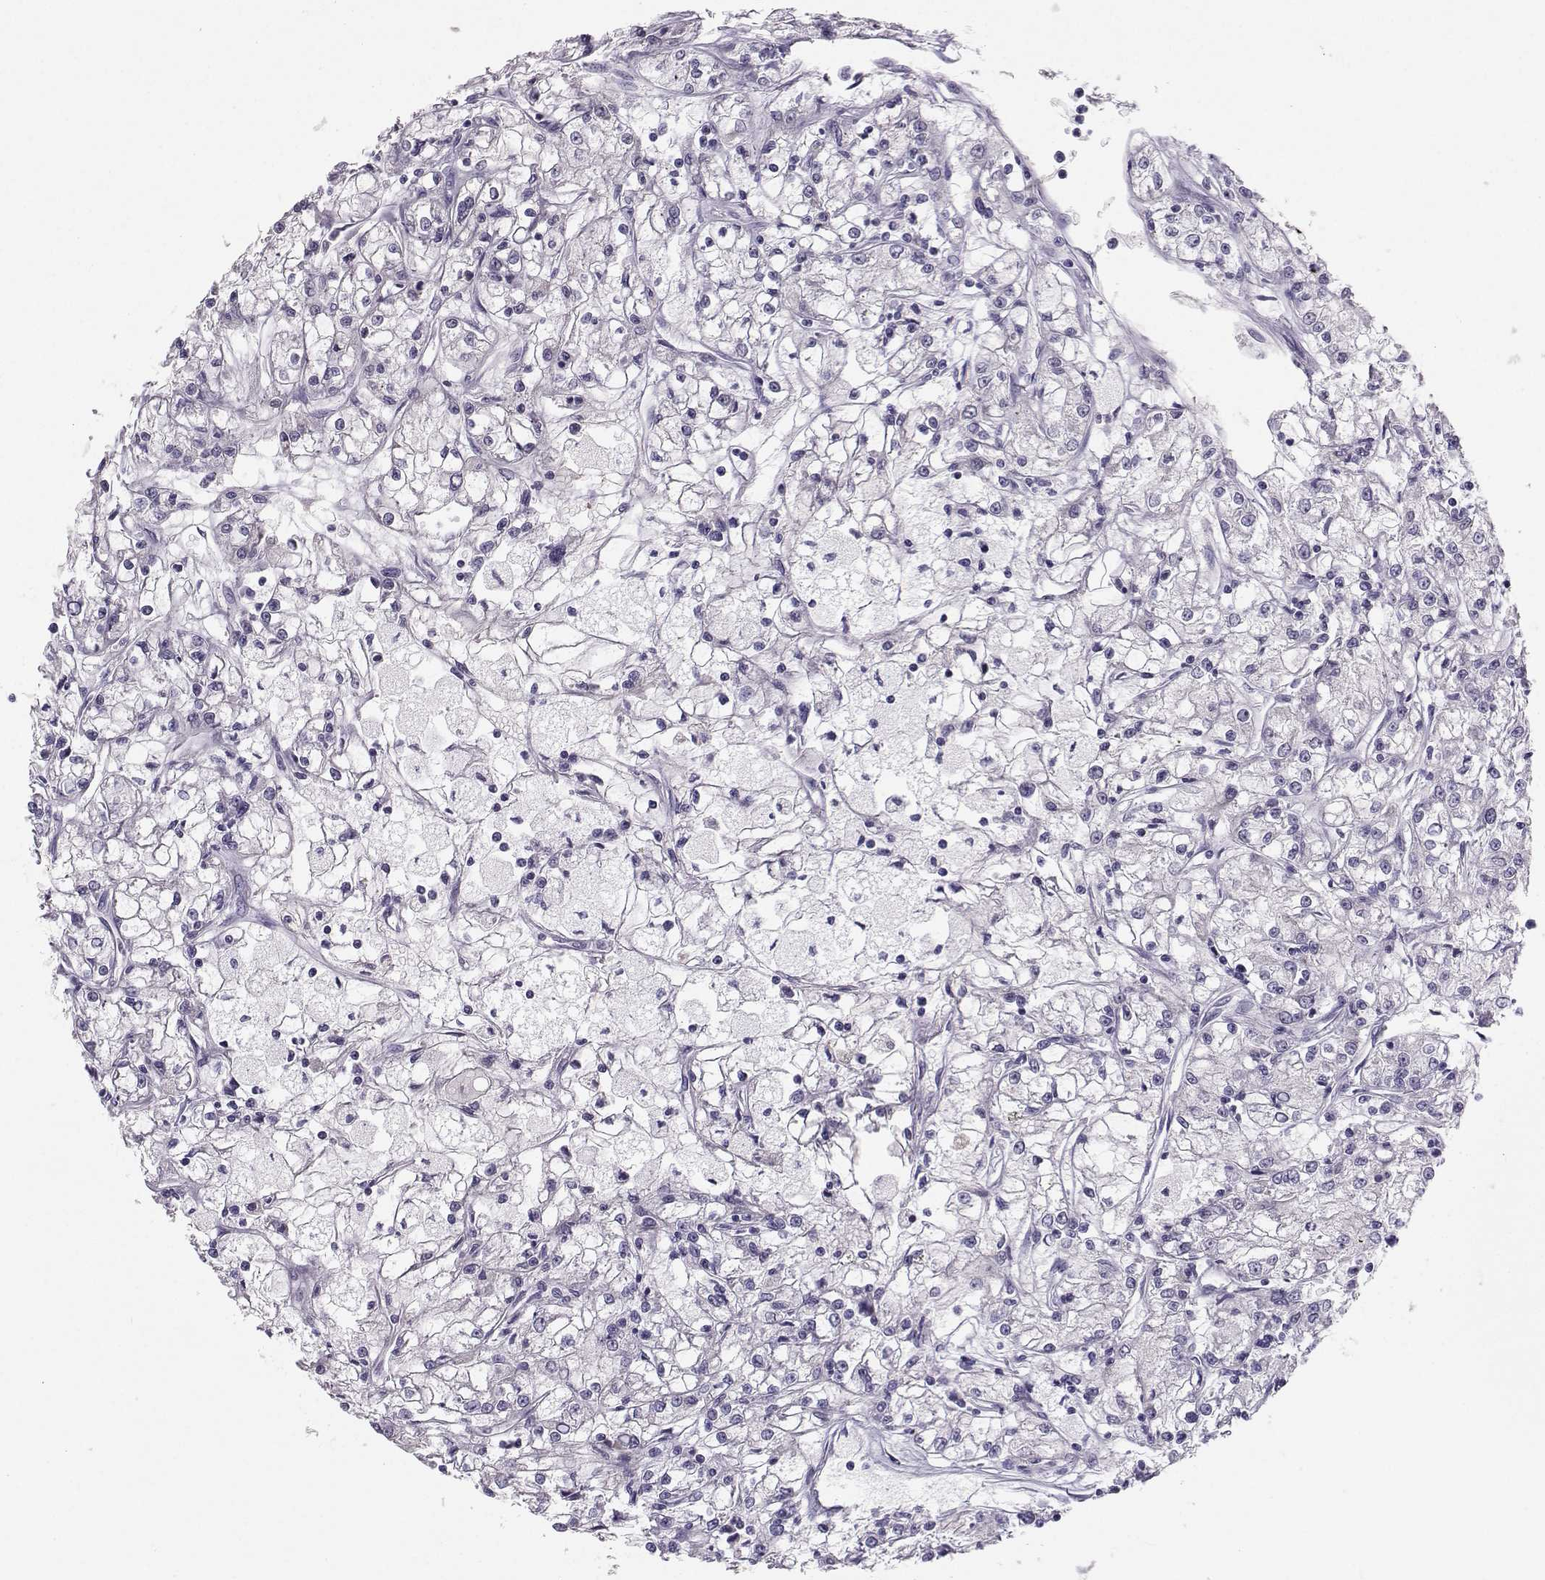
{"staining": {"intensity": "negative", "quantity": "none", "location": "none"}, "tissue": "renal cancer", "cell_type": "Tumor cells", "image_type": "cancer", "snomed": [{"axis": "morphology", "description": "Adenocarcinoma, NOS"}, {"axis": "topography", "description": "Kidney"}], "caption": "Immunohistochemical staining of renal cancer displays no significant positivity in tumor cells. The staining is performed using DAB brown chromogen with nuclei counter-stained in using hematoxylin.", "gene": "DNAAF1", "patient": {"sex": "female", "age": 59}}